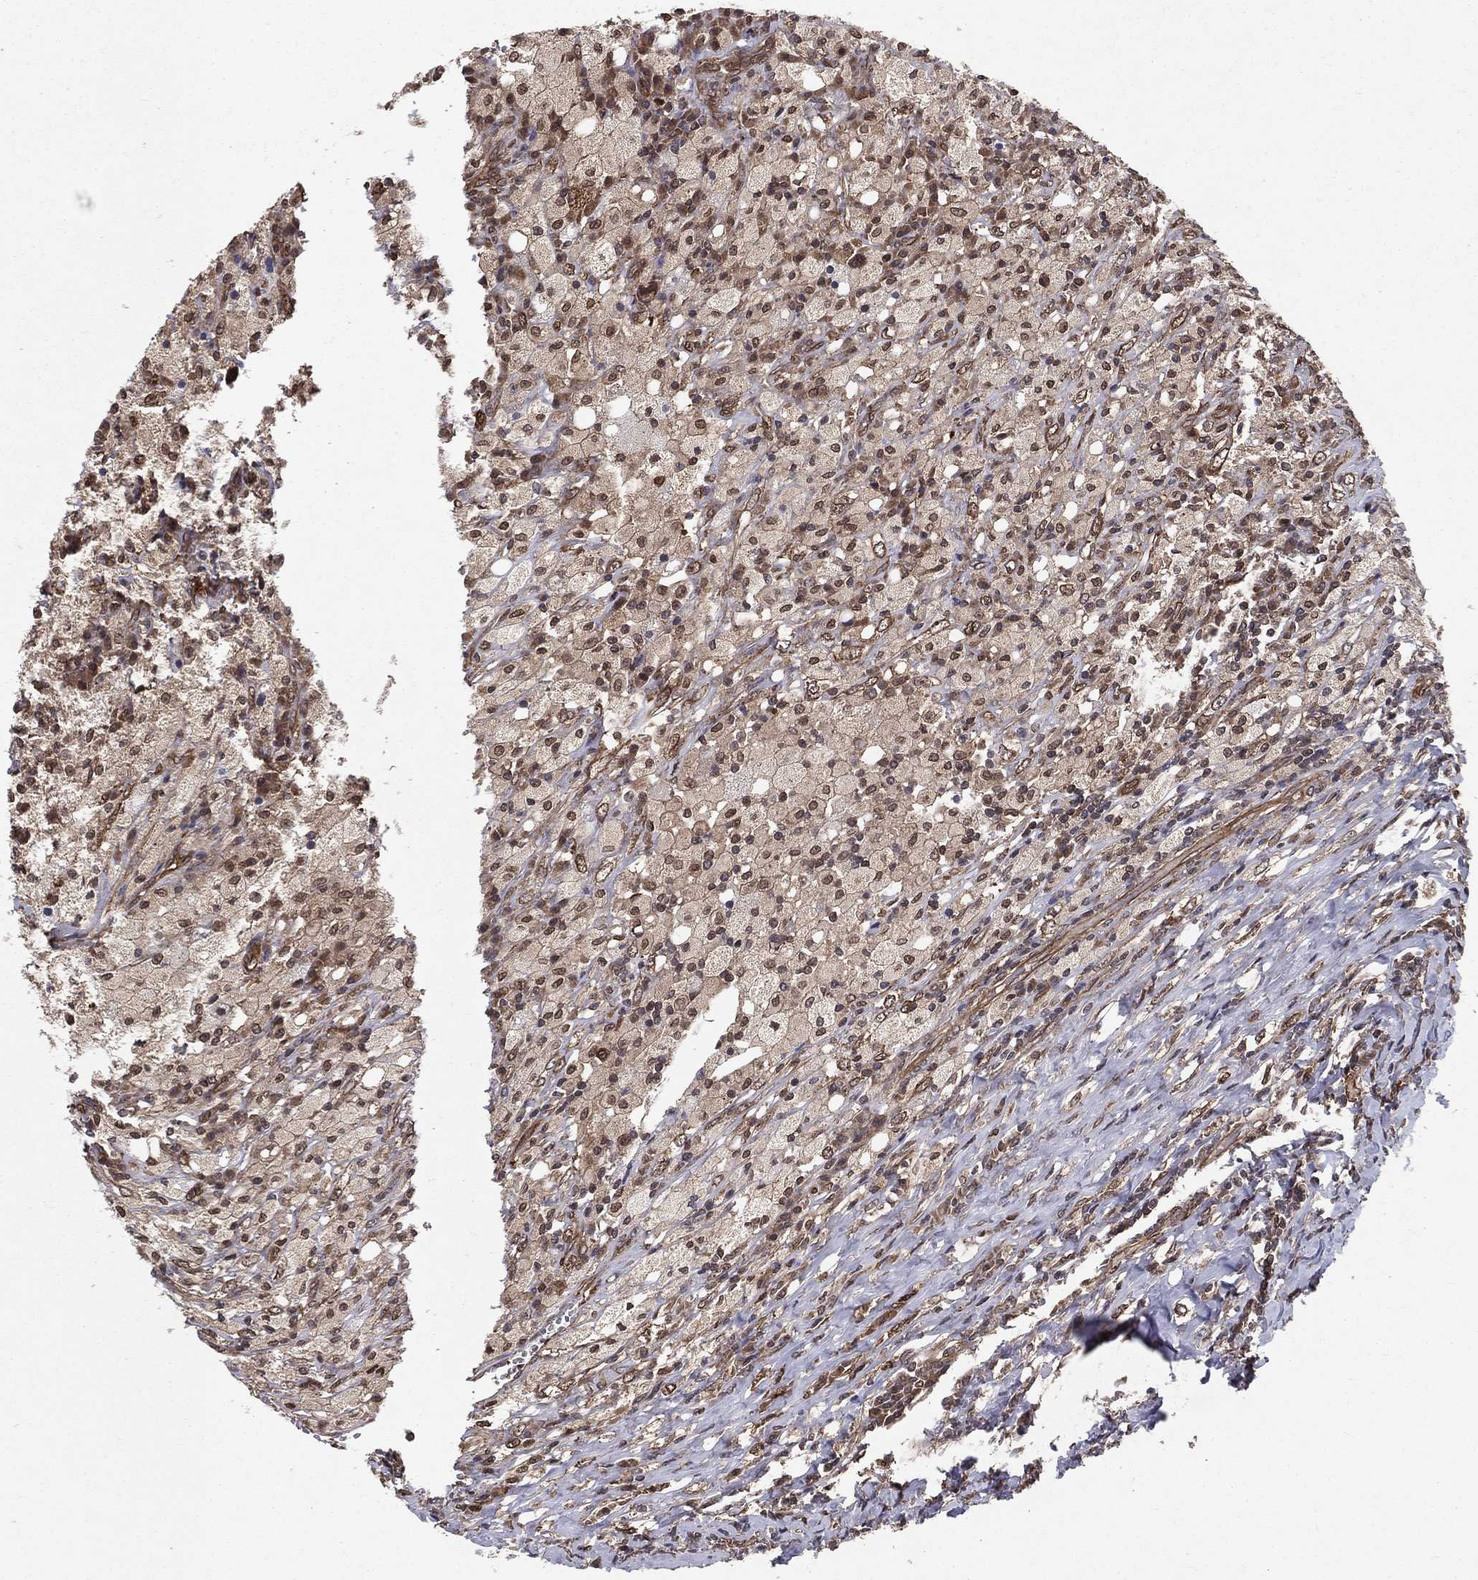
{"staining": {"intensity": "moderate", "quantity": ">75%", "location": "cytoplasmic/membranous"}, "tissue": "testis cancer", "cell_type": "Tumor cells", "image_type": "cancer", "snomed": [{"axis": "morphology", "description": "Necrosis, NOS"}, {"axis": "morphology", "description": "Carcinoma, Embryonal, NOS"}, {"axis": "topography", "description": "Testis"}], "caption": "This micrograph demonstrates immunohistochemistry (IHC) staining of human testis cancer (embryonal carcinoma), with medium moderate cytoplasmic/membranous staining in approximately >75% of tumor cells.", "gene": "CERS2", "patient": {"sex": "male", "age": 19}}